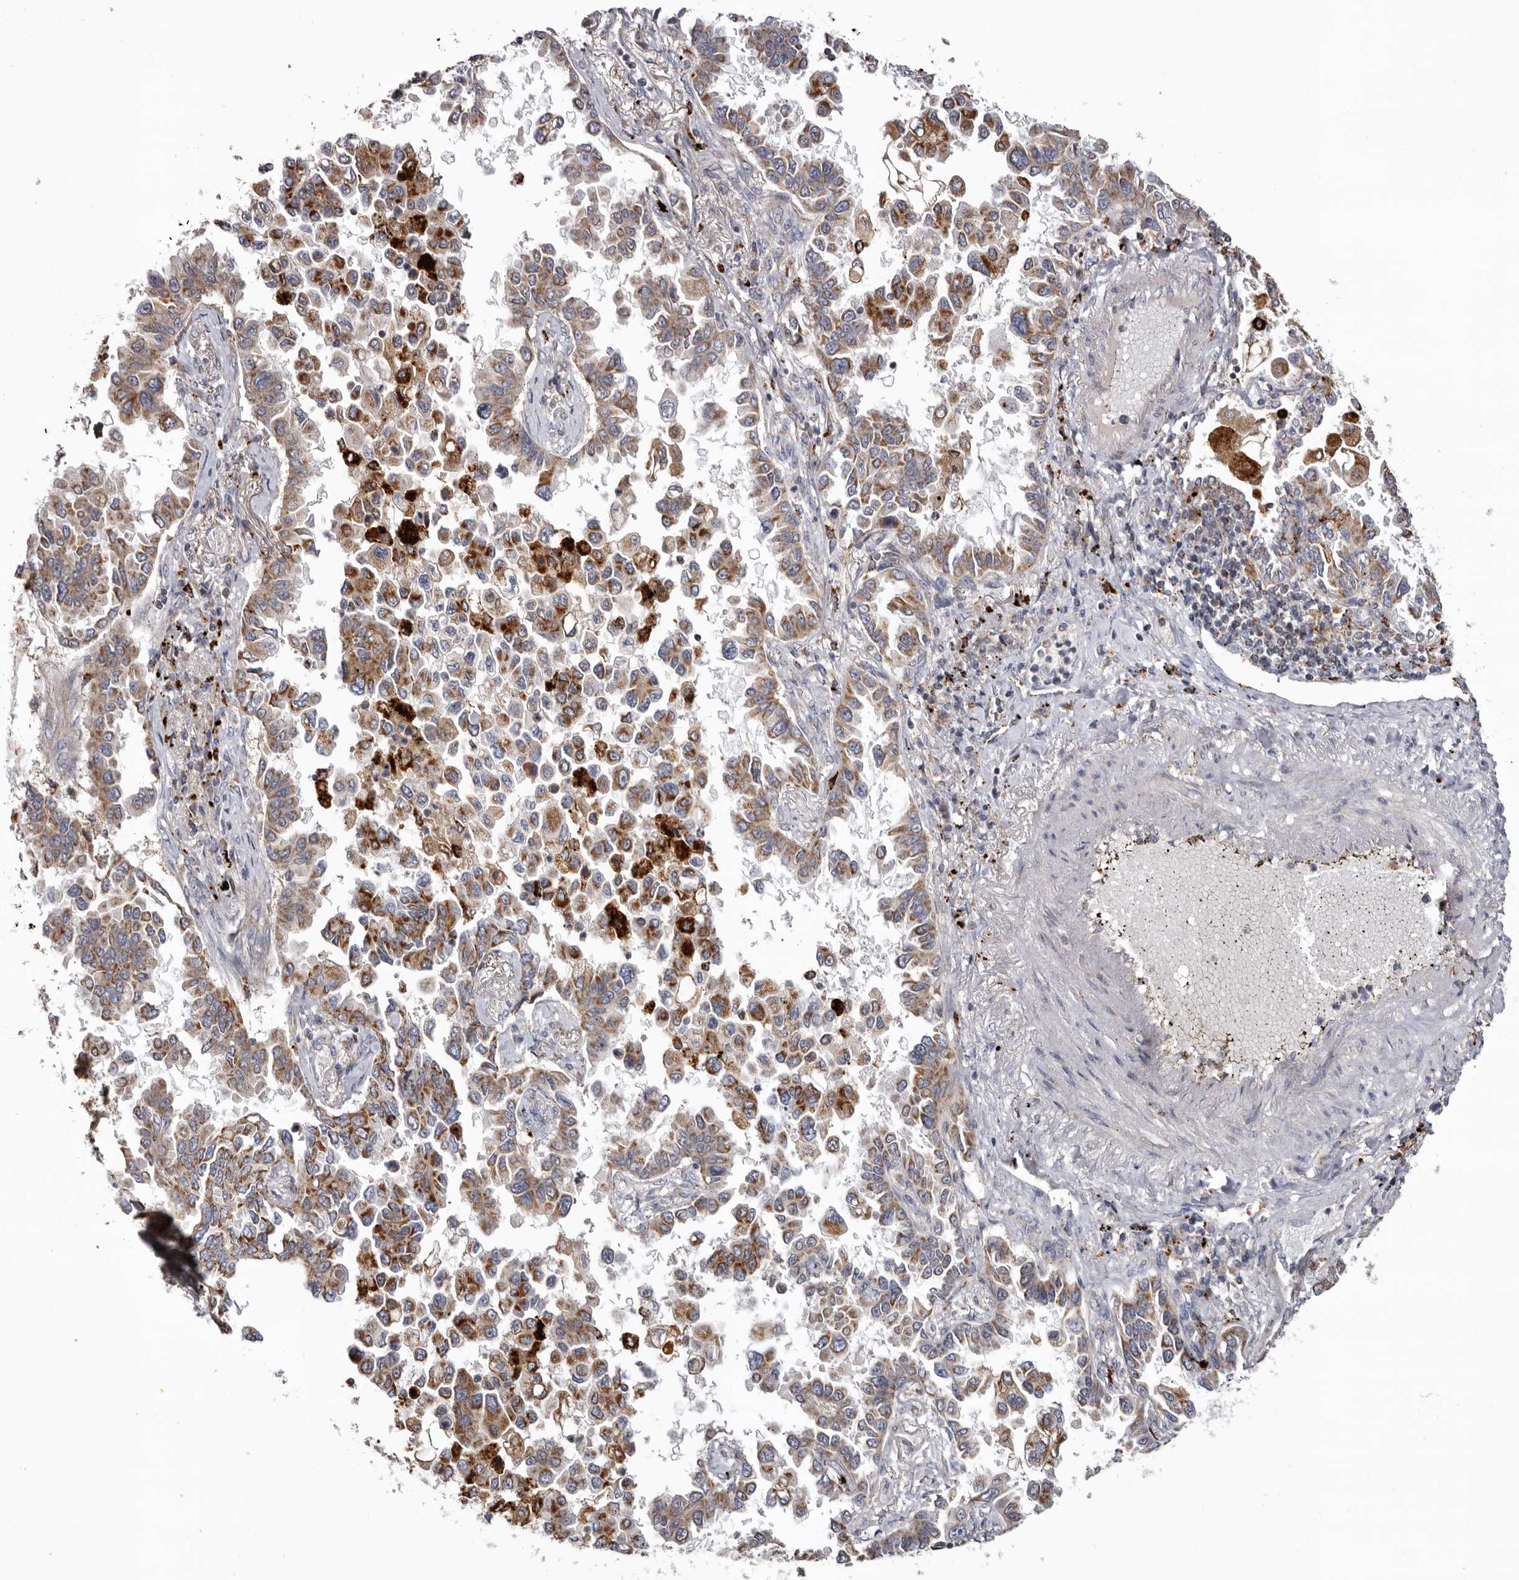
{"staining": {"intensity": "moderate", "quantity": ">75%", "location": "cytoplasmic/membranous"}, "tissue": "lung cancer", "cell_type": "Tumor cells", "image_type": "cancer", "snomed": [{"axis": "morphology", "description": "Adenocarcinoma, NOS"}, {"axis": "topography", "description": "Lung"}], "caption": "Adenocarcinoma (lung) stained with DAB immunohistochemistry (IHC) demonstrates medium levels of moderate cytoplasmic/membranous positivity in approximately >75% of tumor cells. The staining is performed using DAB brown chromogen to label protein expression. The nuclei are counter-stained blue using hematoxylin.", "gene": "MECR", "patient": {"sex": "female", "age": 67}}